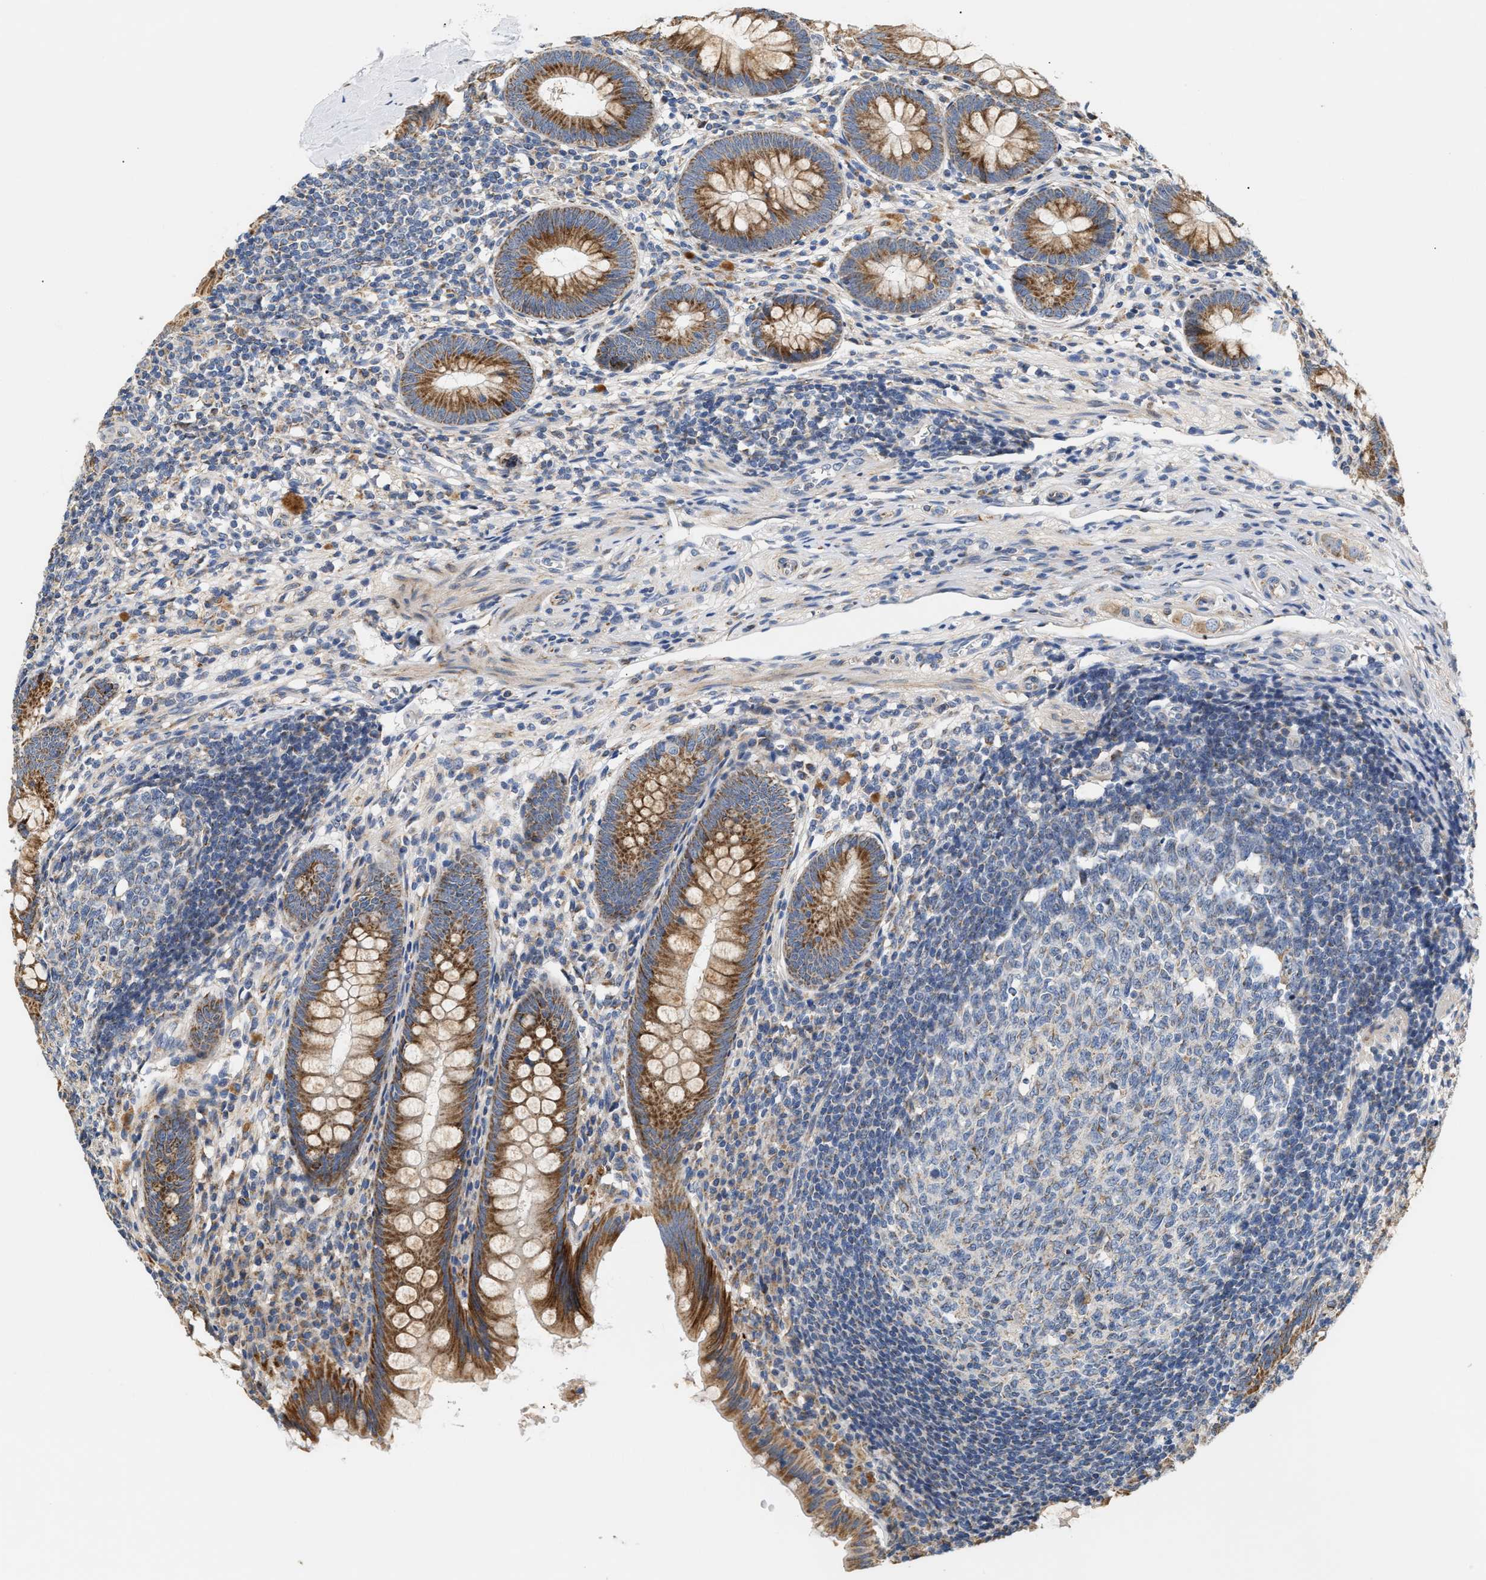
{"staining": {"intensity": "moderate", "quantity": ">75%", "location": "cytoplasmic/membranous"}, "tissue": "appendix", "cell_type": "Glandular cells", "image_type": "normal", "snomed": [{"axis": "morphology", "description": "Normal tissue, NOS"}, {"axis": "topography", "description": "Appendix"}], "caption": "Protein expression by immunohistochemistry exhibits moderate cytoplasmic/membranous expression in approximately >75% of glandular cells in unremarkable appendix.", "gene": "TMEM168", "patient": {"sex": "male", "age": 56}}